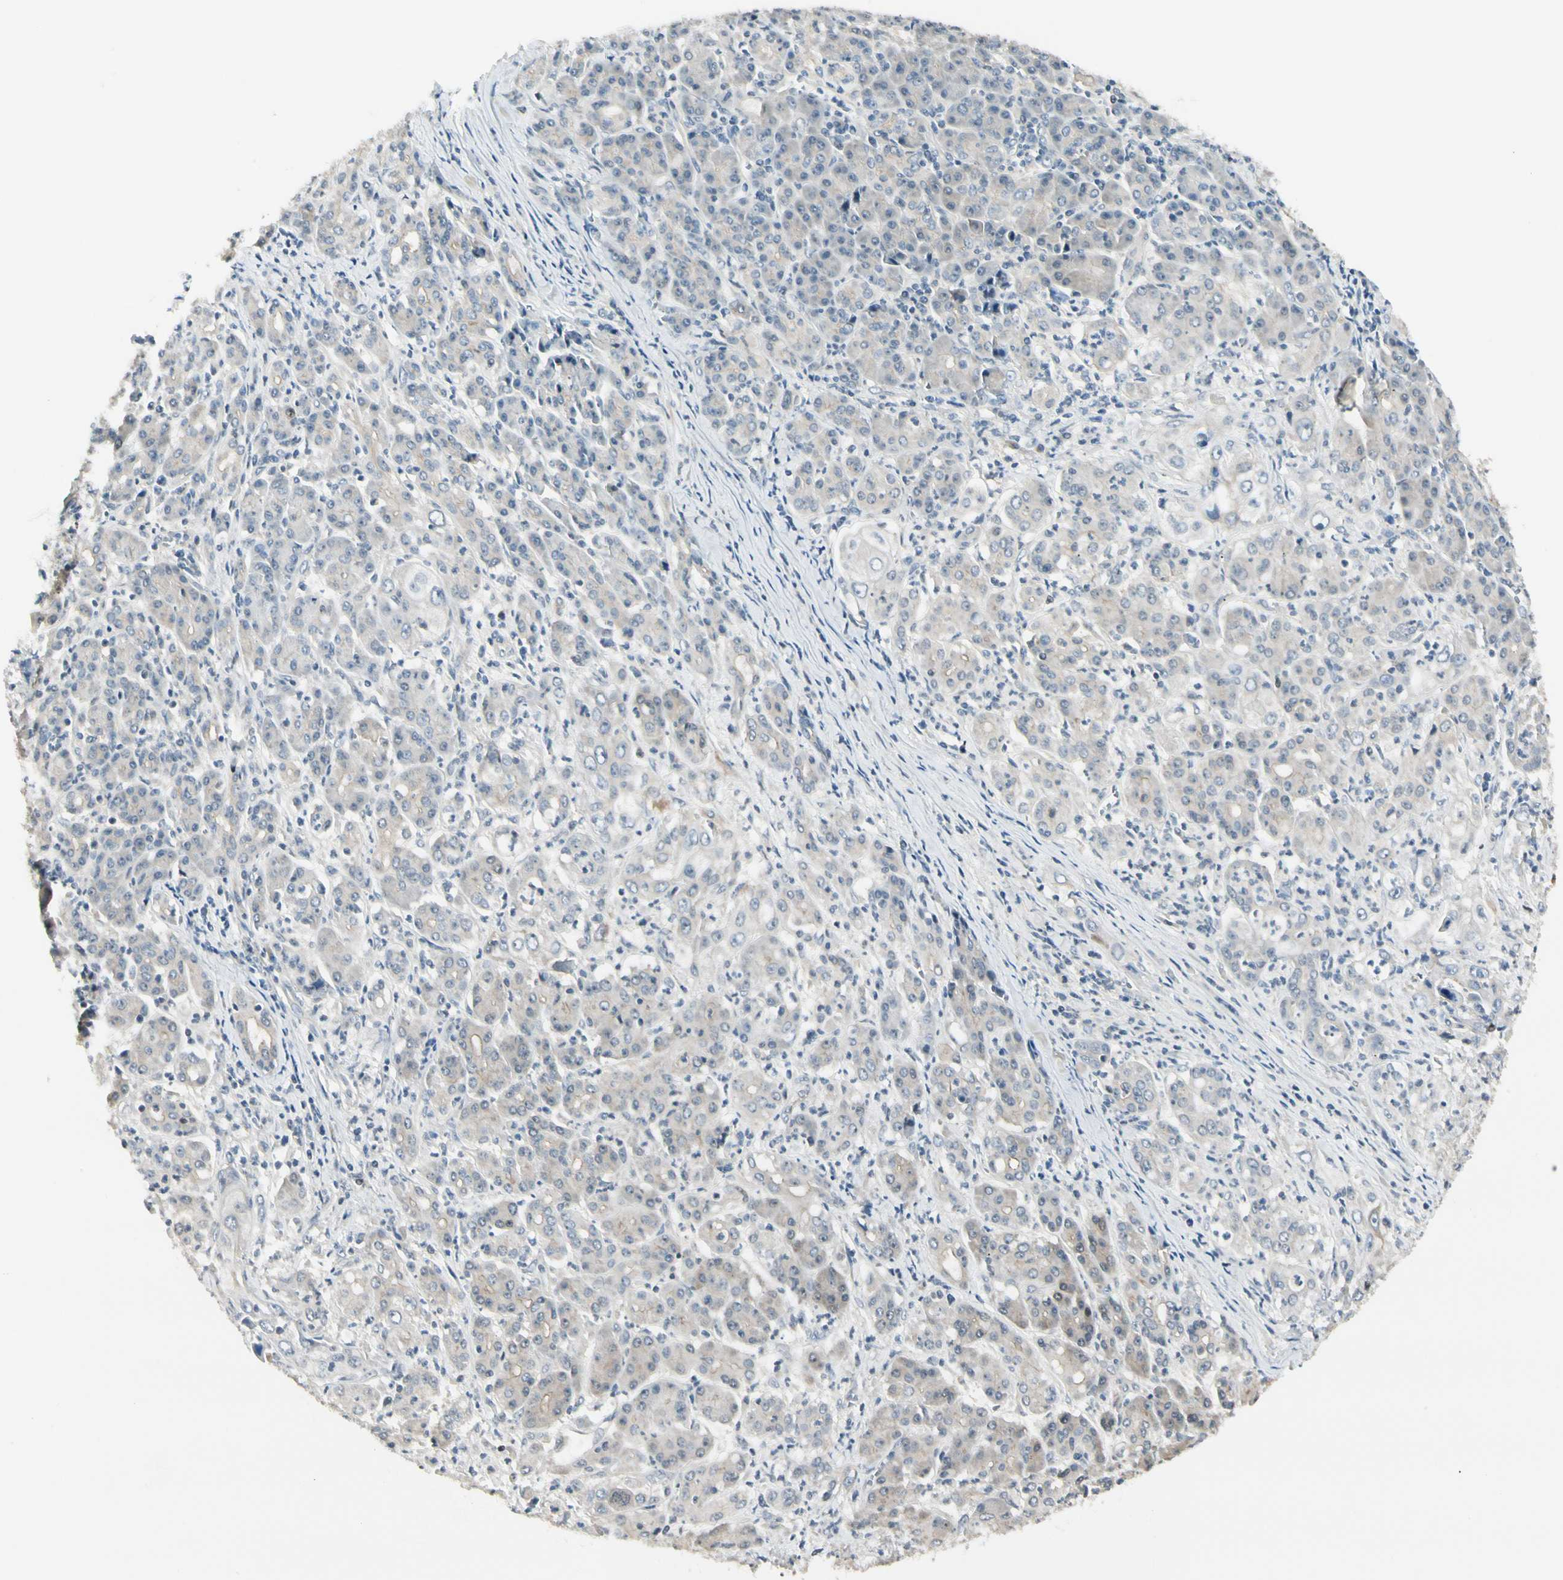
{"staining": {"intensity": "weak", "quantity": "<25%", "location": "cytoplasmic/membranous"}, "tissue": "pancreatic cancer", "cell_type": "Tumor cells", "image_type": "cancer", "snomed": [{"axis": "morphology", "description": "Adenocarcinoma, NOS"}, {"axis": "topography", "description": "Pancreas"}], "caption": "Tumor cells show no significant protein positivity in adenocarcinoma (pancreatic).", "gene": "P3H2", "patient": {"sex": "male", "age": 70}}